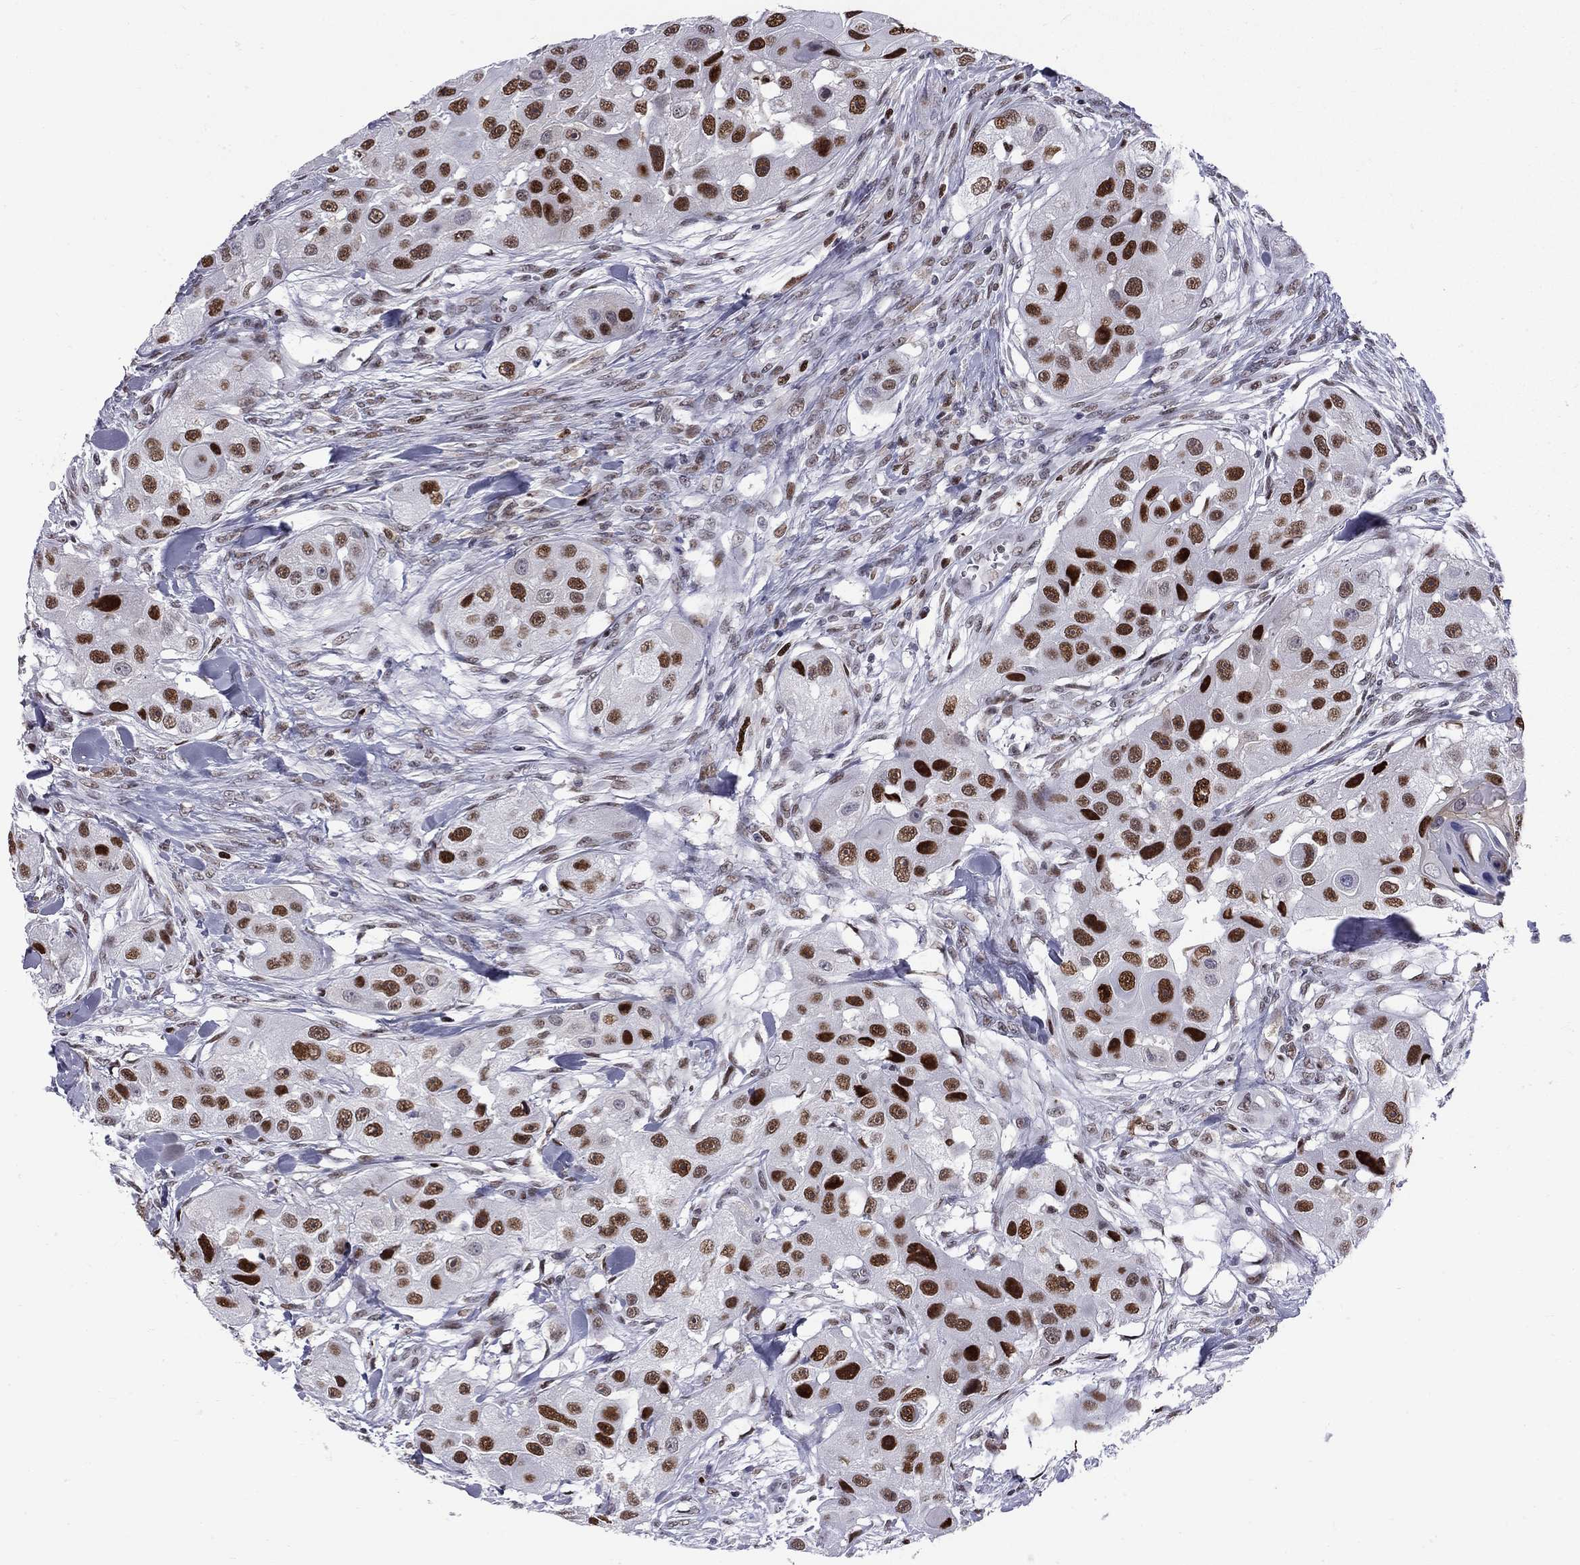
{"staining": {"intensity": "strong", "quantity": ">75%", "location": "nuclear"}, "tissue": "head and neck cancer", "cell_type": "Tumor cells", "image_type": "cancer", "snomed": [{"axis": "morphology", "description": "Squamous cell carcinoma, NOS"}, {"axis": "topography", "description": "Head-Neck"}], "caption": "An immunohistochemistry (IHC) photomicrograph of neoplastic tissue is shown. Protein staining in brown shows strong nuclear positivity in squamous cell carcinoma (head and neck) within tumor cells.", "gene": "PCGF3", "patient": {"sex": "male", "age": 51}}